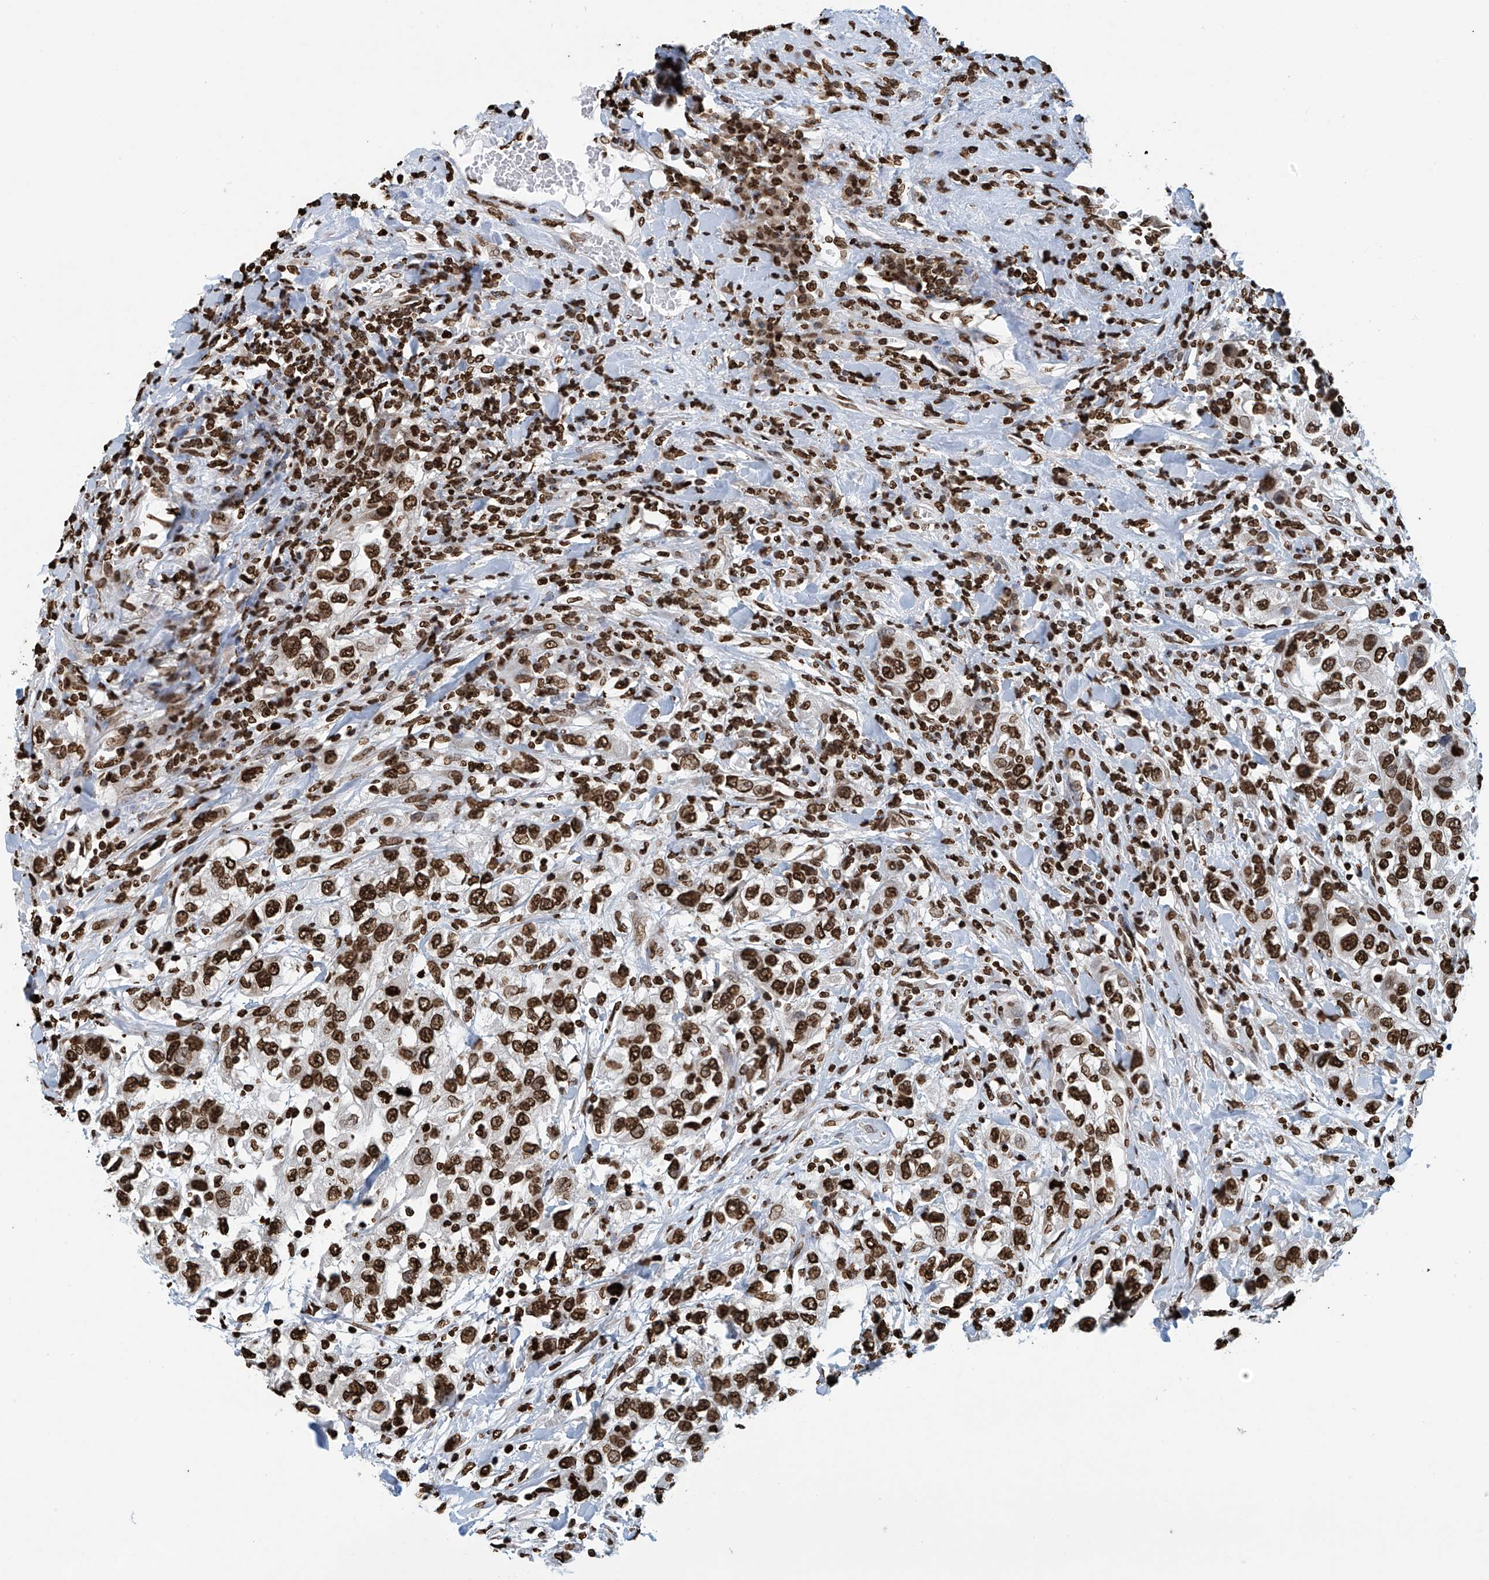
{"staining": {"intensity": "strong", "quantity": ">75%", "location": "nuclear"}, "tissue": "urothelial cancer", "cell_type": "Tumor cells", "image_type": "cancer", "snomed": [{"axis": "morphology", "description": "Urothelial carcinoma, High grade"}, {"axis": "topography", "description": "Urinary bladder"}], "caption": "Immunohistochemical staining of urothelial cancer exhibits strong nuclear protein expression in approximately >75% of tumor cells.", "gene": "DPPA2", "patient": {"sex": "female", "age": 80}}